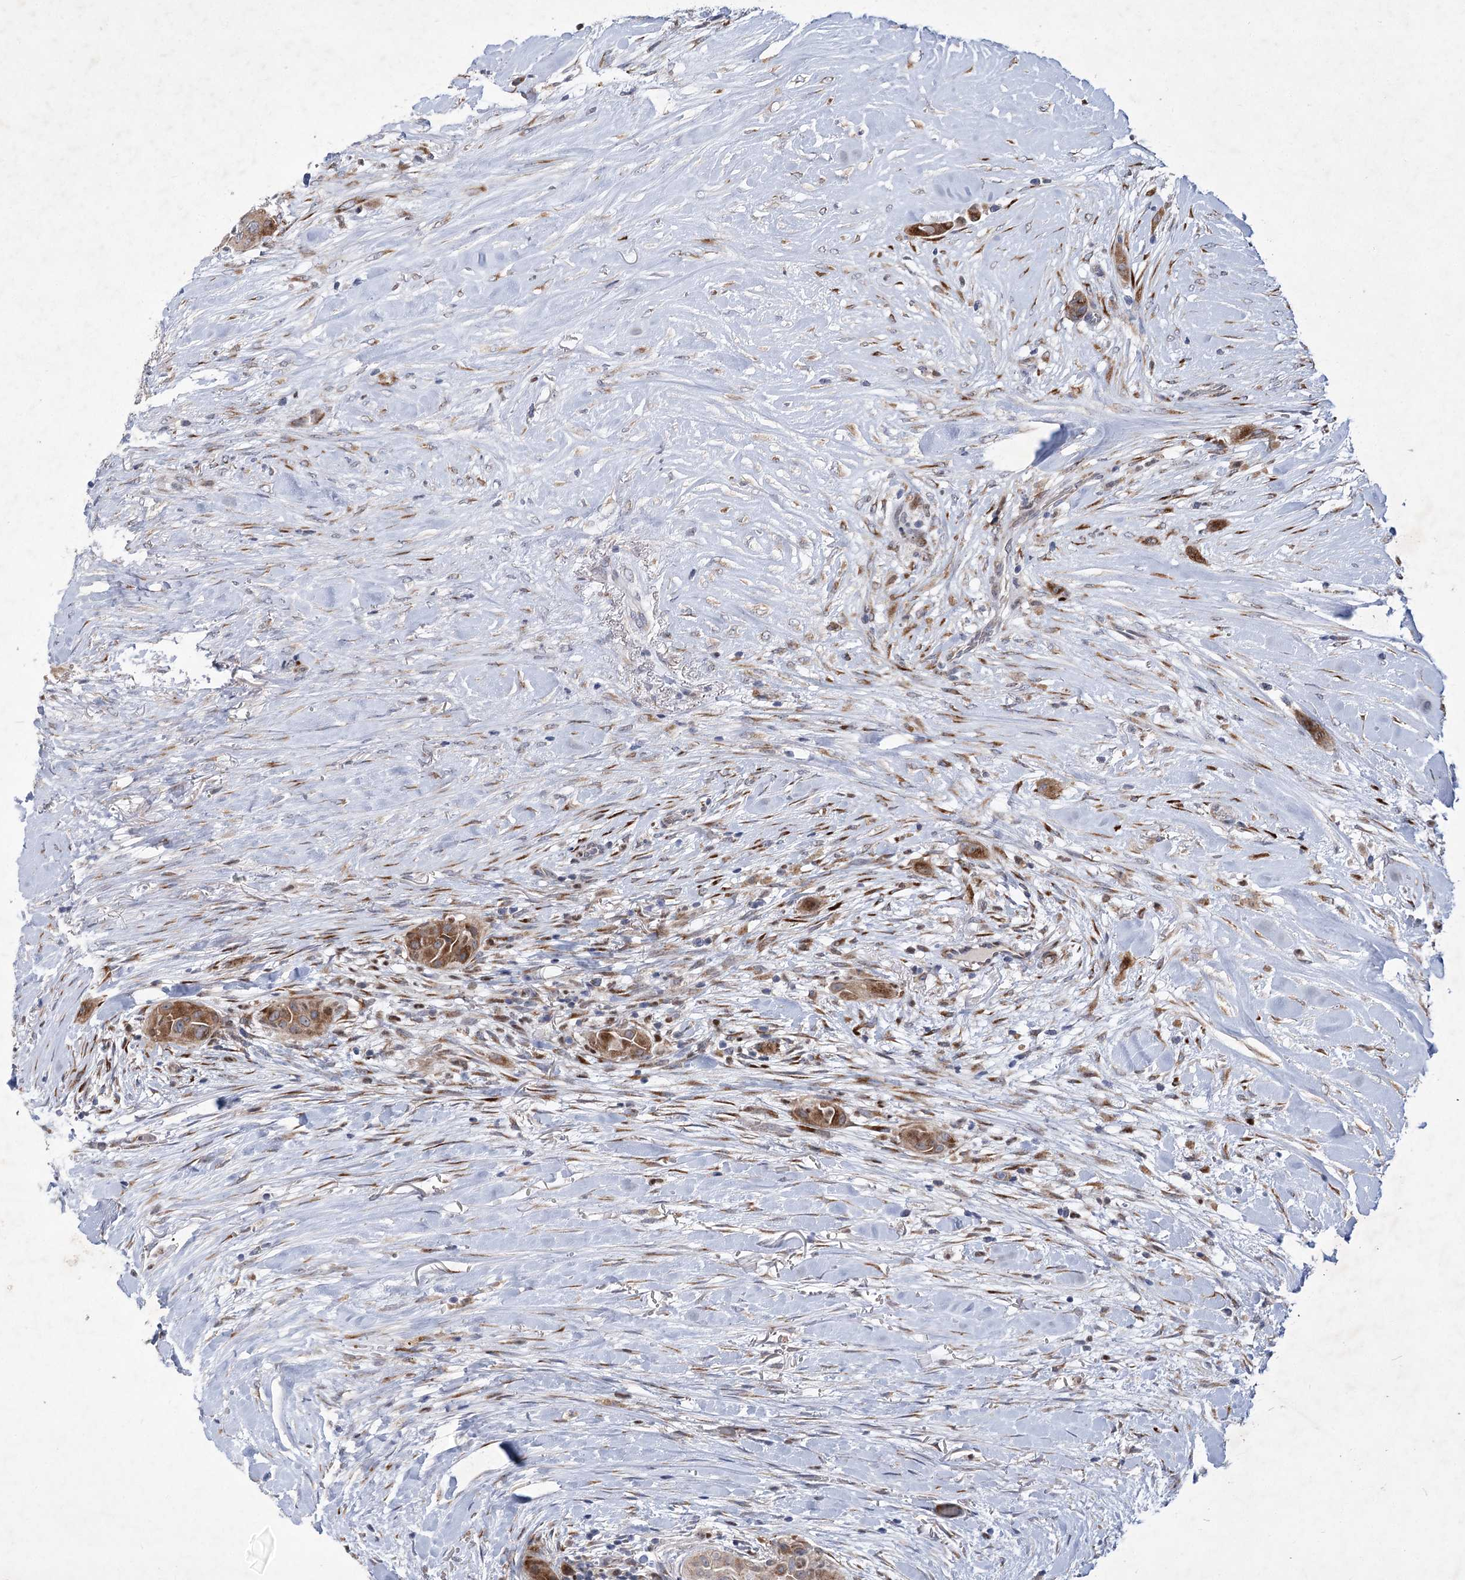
{"staining": {"intensity": "moderate", "quantity": ">75%", "location": "cytoplasmic/membranous"}, "tissue": "thyroid cancer", "cell_type": "Tumor cells", "image_type": "cancer", "snomed": [{"axis": "morphology", "description": "Papillary adenocarcinoma, NOS"}, {"axis": "topography", "description": "Thyroid gland"}], "caption": "Protein expression analysis of human thyroid papillary adenocarcinoma reveals moderate cytoplasmic/membranous expression in approximately >75% of tumor cells.", "gene": "GCNT4", "patient": {"sex": "female", "age": 59}}